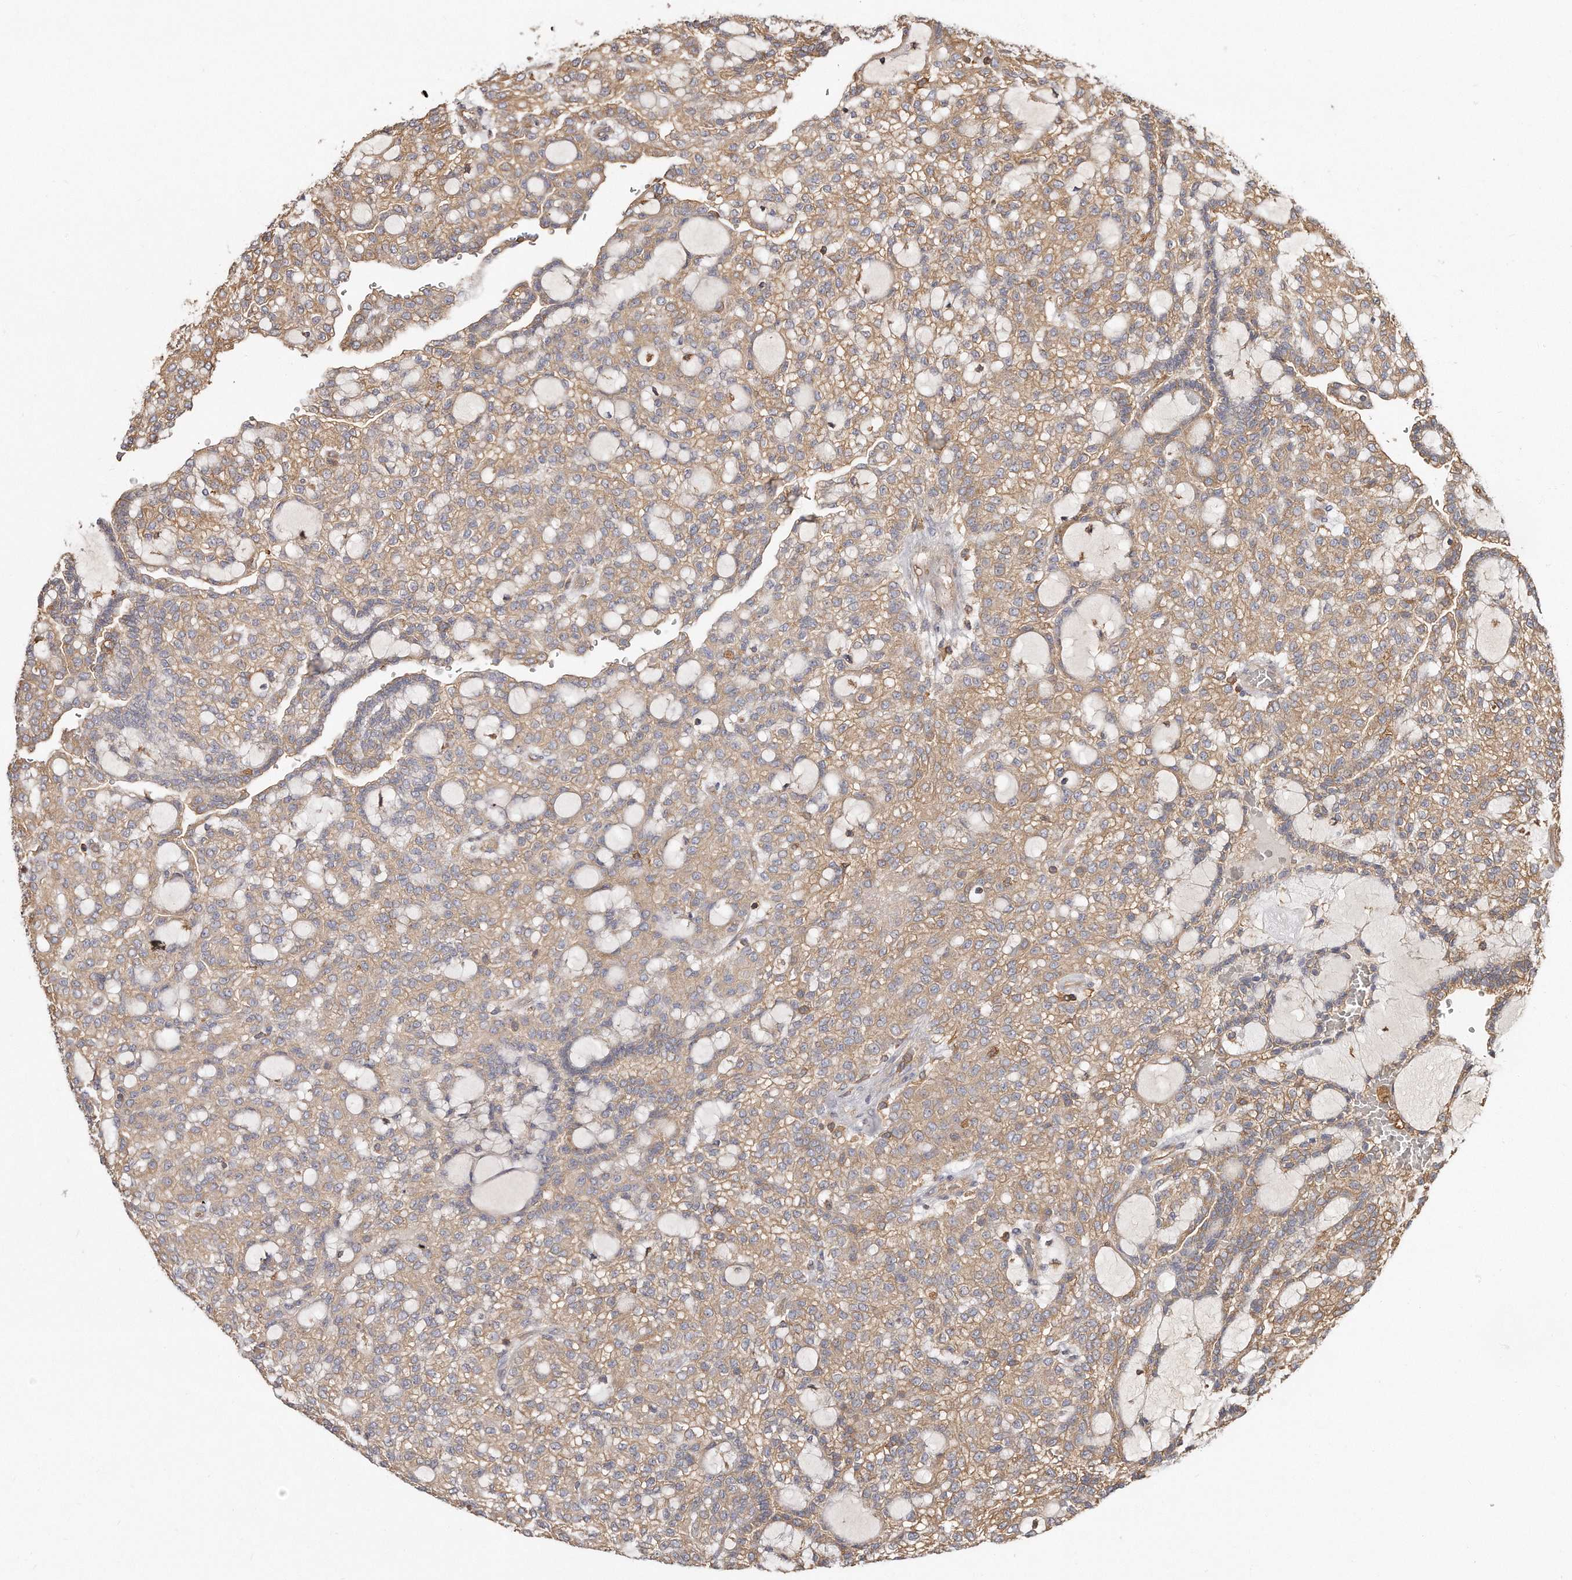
{"staining": {"intensity": "weak", "quantity": ">75%", "location": "cytoplasmic/membranous"}, "tissue": "renal cancer", "cell_type": "Tumor cells", "image_type": "cancer", "snomed": [{"axis": "morphology", "description": "Adenocarcinoma, NOS"}, {"axis": "topography", "description": "Kidney"}], "caption": "Immunohistochemistry of human renal adenocarcinoma demonstrates low levels of weak cytoplasmic/membranous expression in approximately >75% of tumor cells.", "gene": "CAP1", "patient": {"sex": "male", "age": 63}}